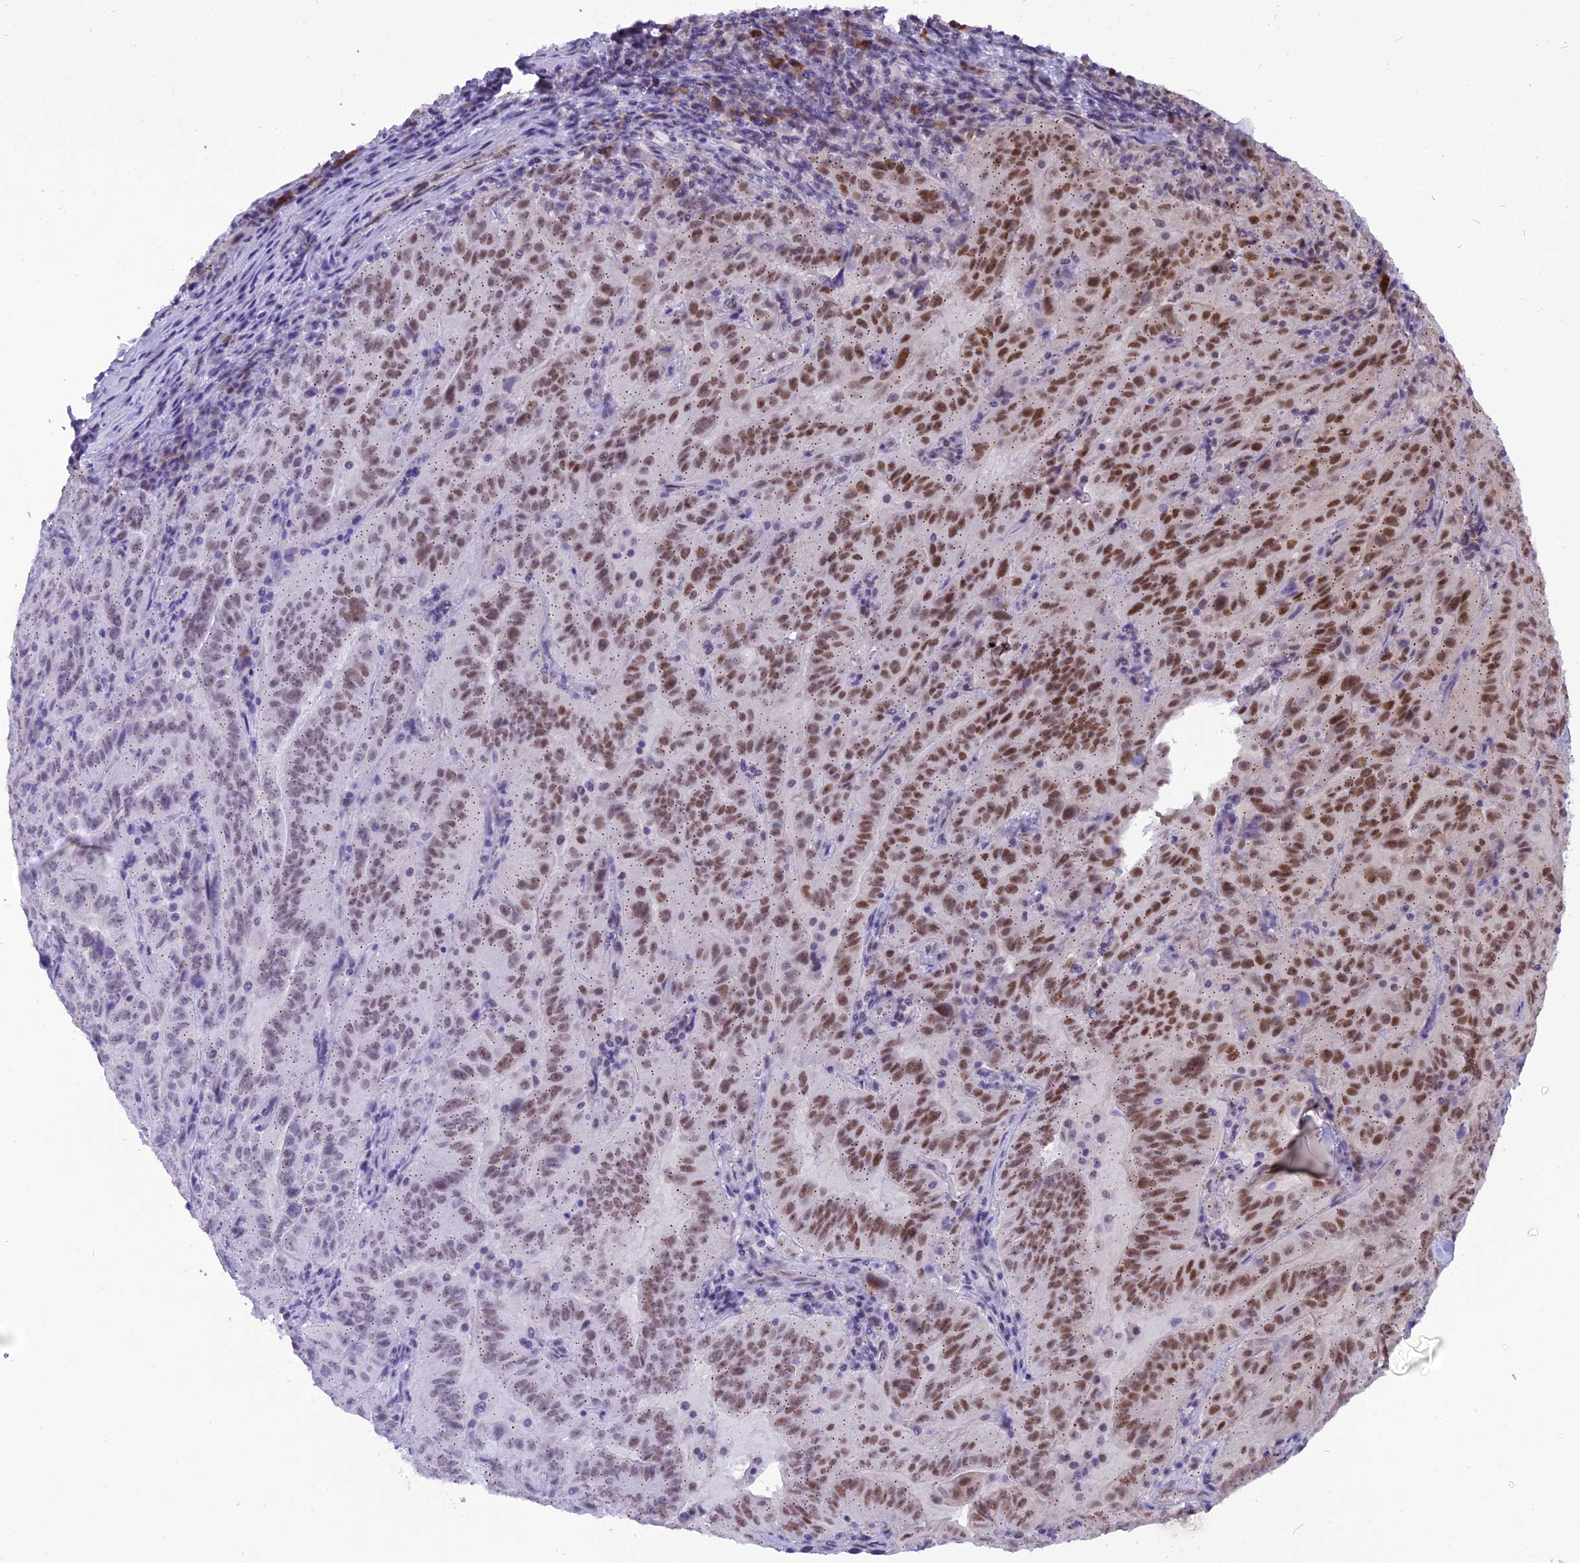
{"staining": {"intensity": "strong", "quantity": ">75%", "location": "nuclear"}, "tissue": "pancreatic cancer", "cell_type": "Tumor cells", "image_type": "cancer", "snomed": [{"axis": "morphology", "description": "Adenocarcinoma, NOS"}, {"axis": "topography", "description": "Pancreas"}], "caption": "Protein analysis of adenocarcinoma (pancreatic) tissue reveals strong nuclear positivity in approximately >75% of tumor cells.", "gene": "IRF2BP1", "patient": {"sex": "male", "age": 63}}